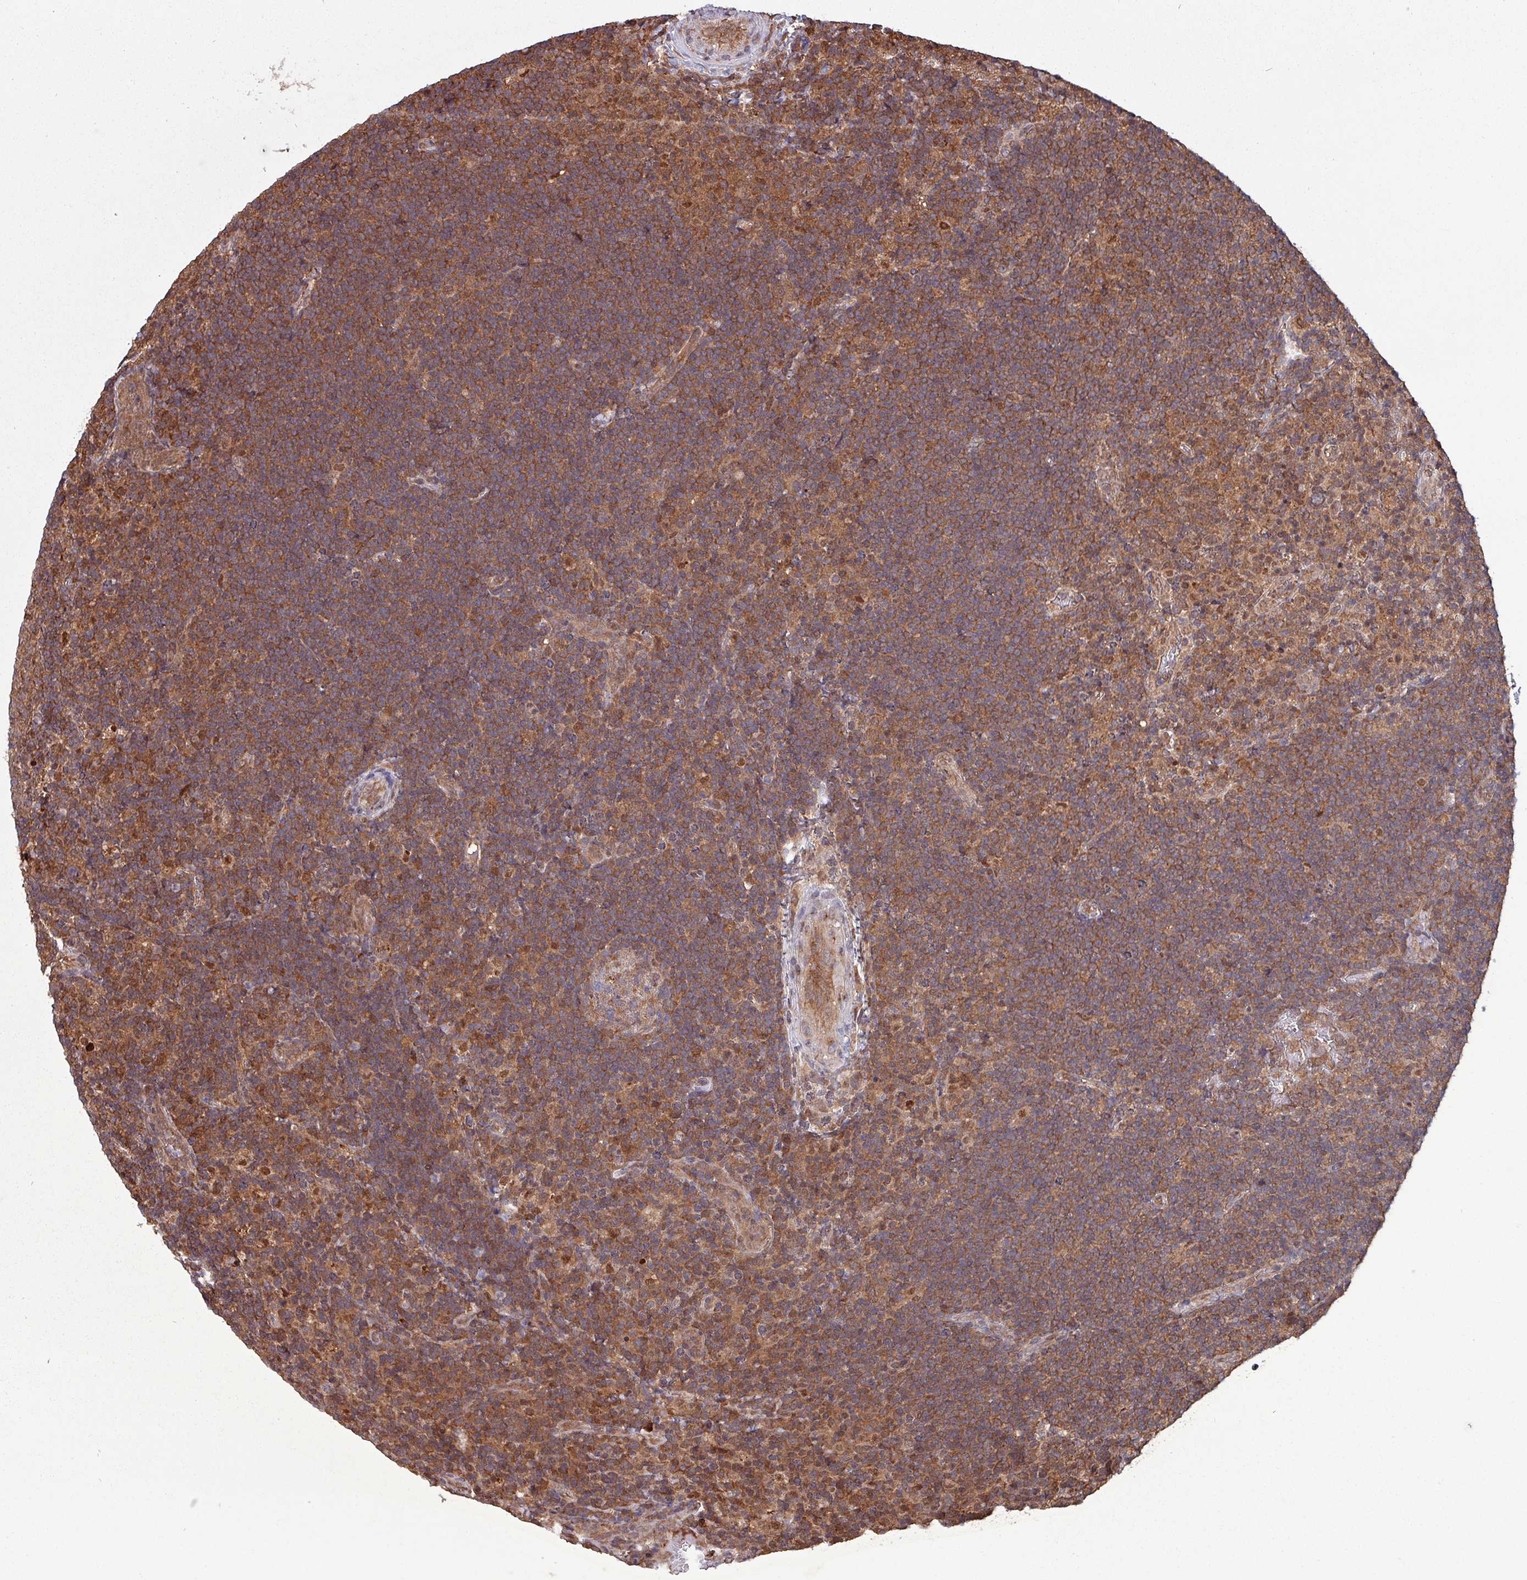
{"staining": {"intensity": "moderate", "quantity": ">75%", "location": "cytoplasmic/membranous"}, "tissue": "lymphoma", "cell_type": "Tumor cells", "image_type": "cancer", "snomed": [{"axis": "morphology", "description": "Hodgkin's disease, NOS"}, {"axis": "topography", "description": "Lymph node"}], "caption": "A photomicrograph of Hodgkin's disease stained for a protein reveals moderate cytoplasmic/membranous brown staining in tumor cells. (DAB (3,3'-diaminobenzidine) IHC with brightfield microscopy, high magnification).", "gene": "PSMB8", "patient": {"sex": "female", "age": 57}}